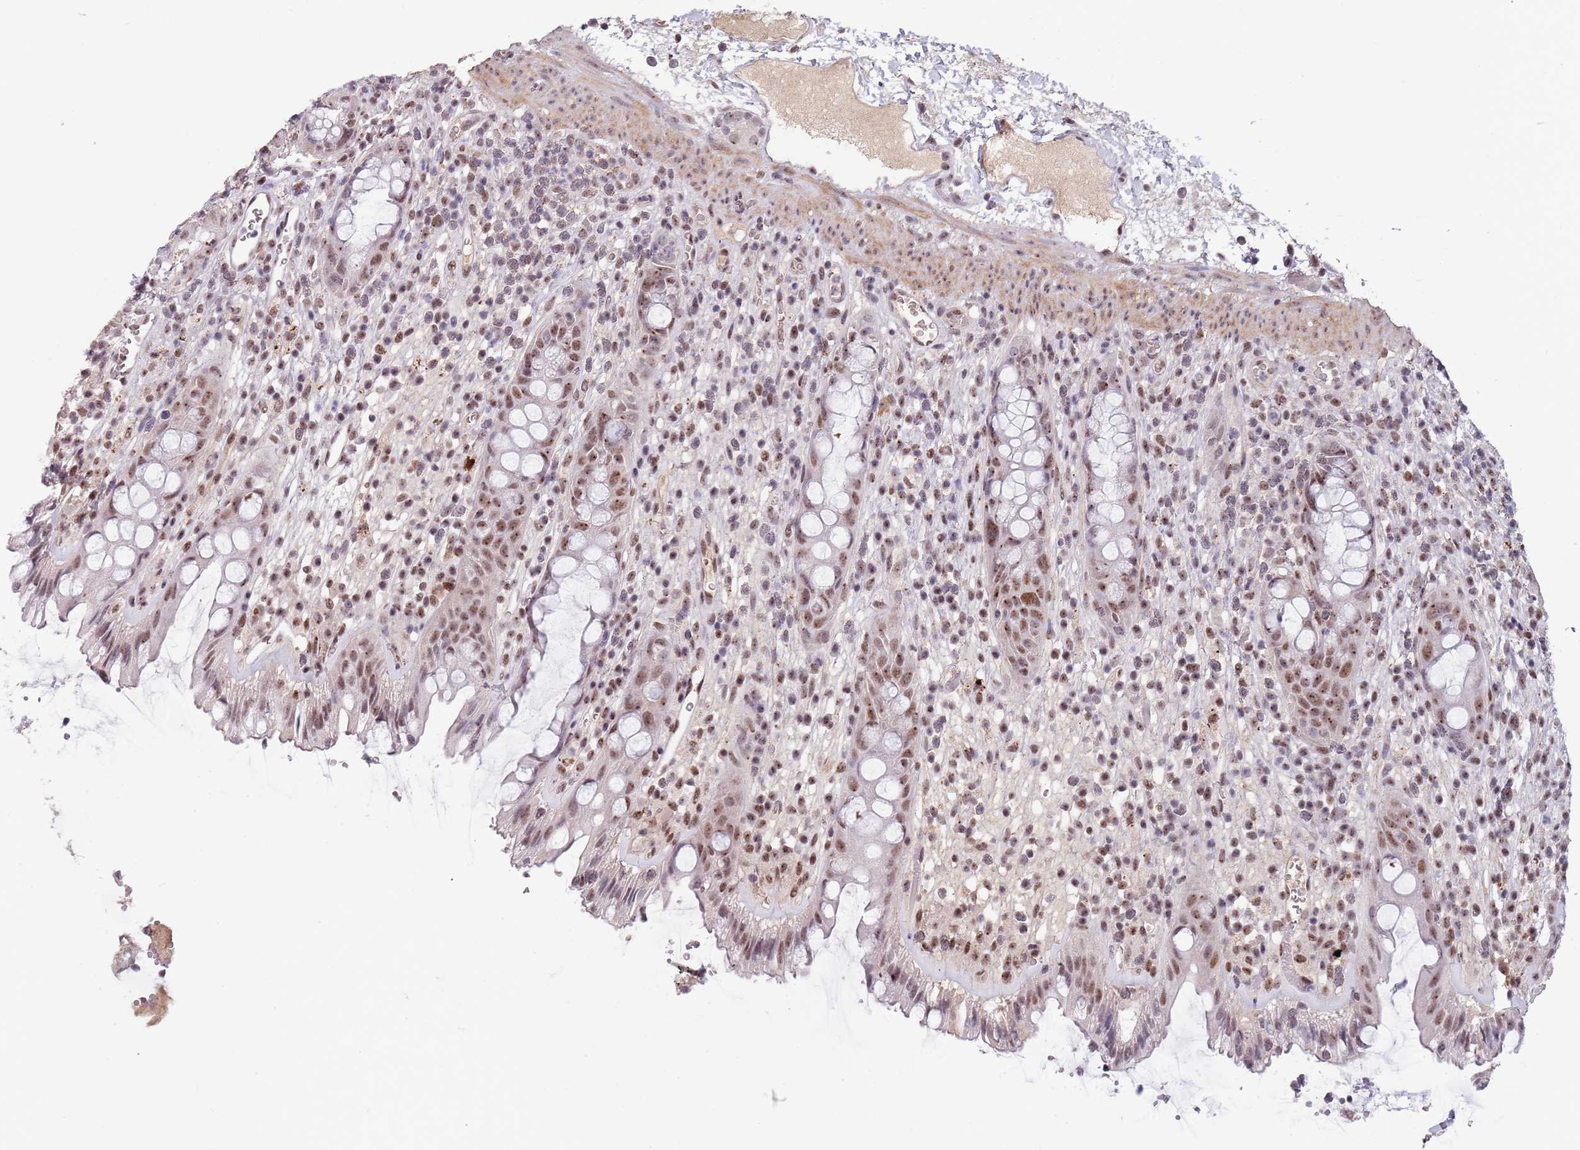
{"staining": {"intensity": "moderate", "quantity": ">75%", "location": "nuclear"}, "tissue": "rectum", "cell_type": "Glandular cells", "image_type": "normal", "snomed": [{"axis": "morphology", "description": "Normal tissue, NOS"}, {"axis": "topography", "description": "Rectum"}], "caption": "A high-resolution image shows IHC staining of benign rectum, which displays moderate nuclear positivity in about >75% of glandular cells.", "gene": "CIZ1", "patient": {"sex": "female", "age": 57}}